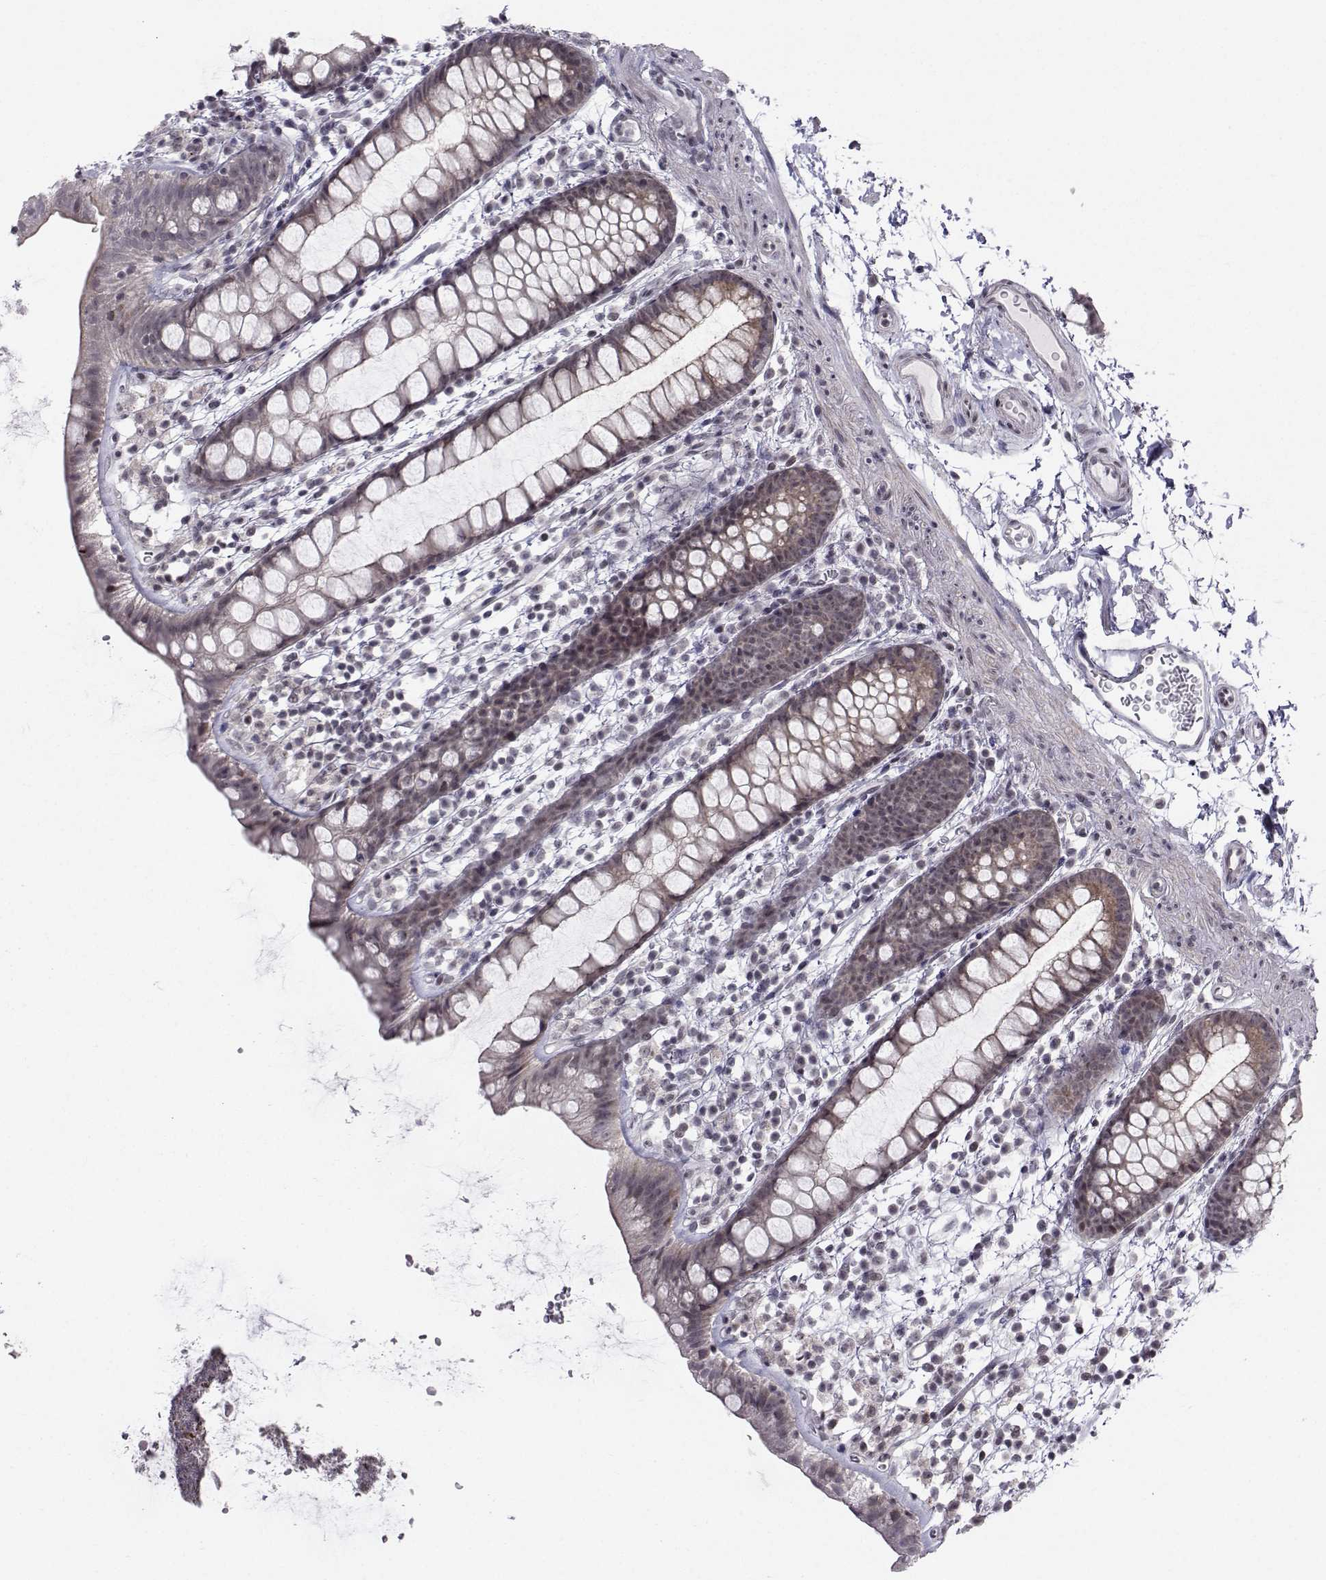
{"staining": {"intensity": "negative", "quantity": "none", "location": "none"}, "tissue": "rectum", "cell_type": "Glandular cells", "image_type": "normal", "snomed": [{"axis": "morphology", "description": "Normal tissue, NOS"}, {"axis": "topography", "description": "Rectum"}], "caption": "IHC image of unremarkable rectum: rectum stained with DAB exhibits no significant protein expression in glandular cells.", "gene": "MARCHF4", "patient": {"sex": "male", "age": 57}}